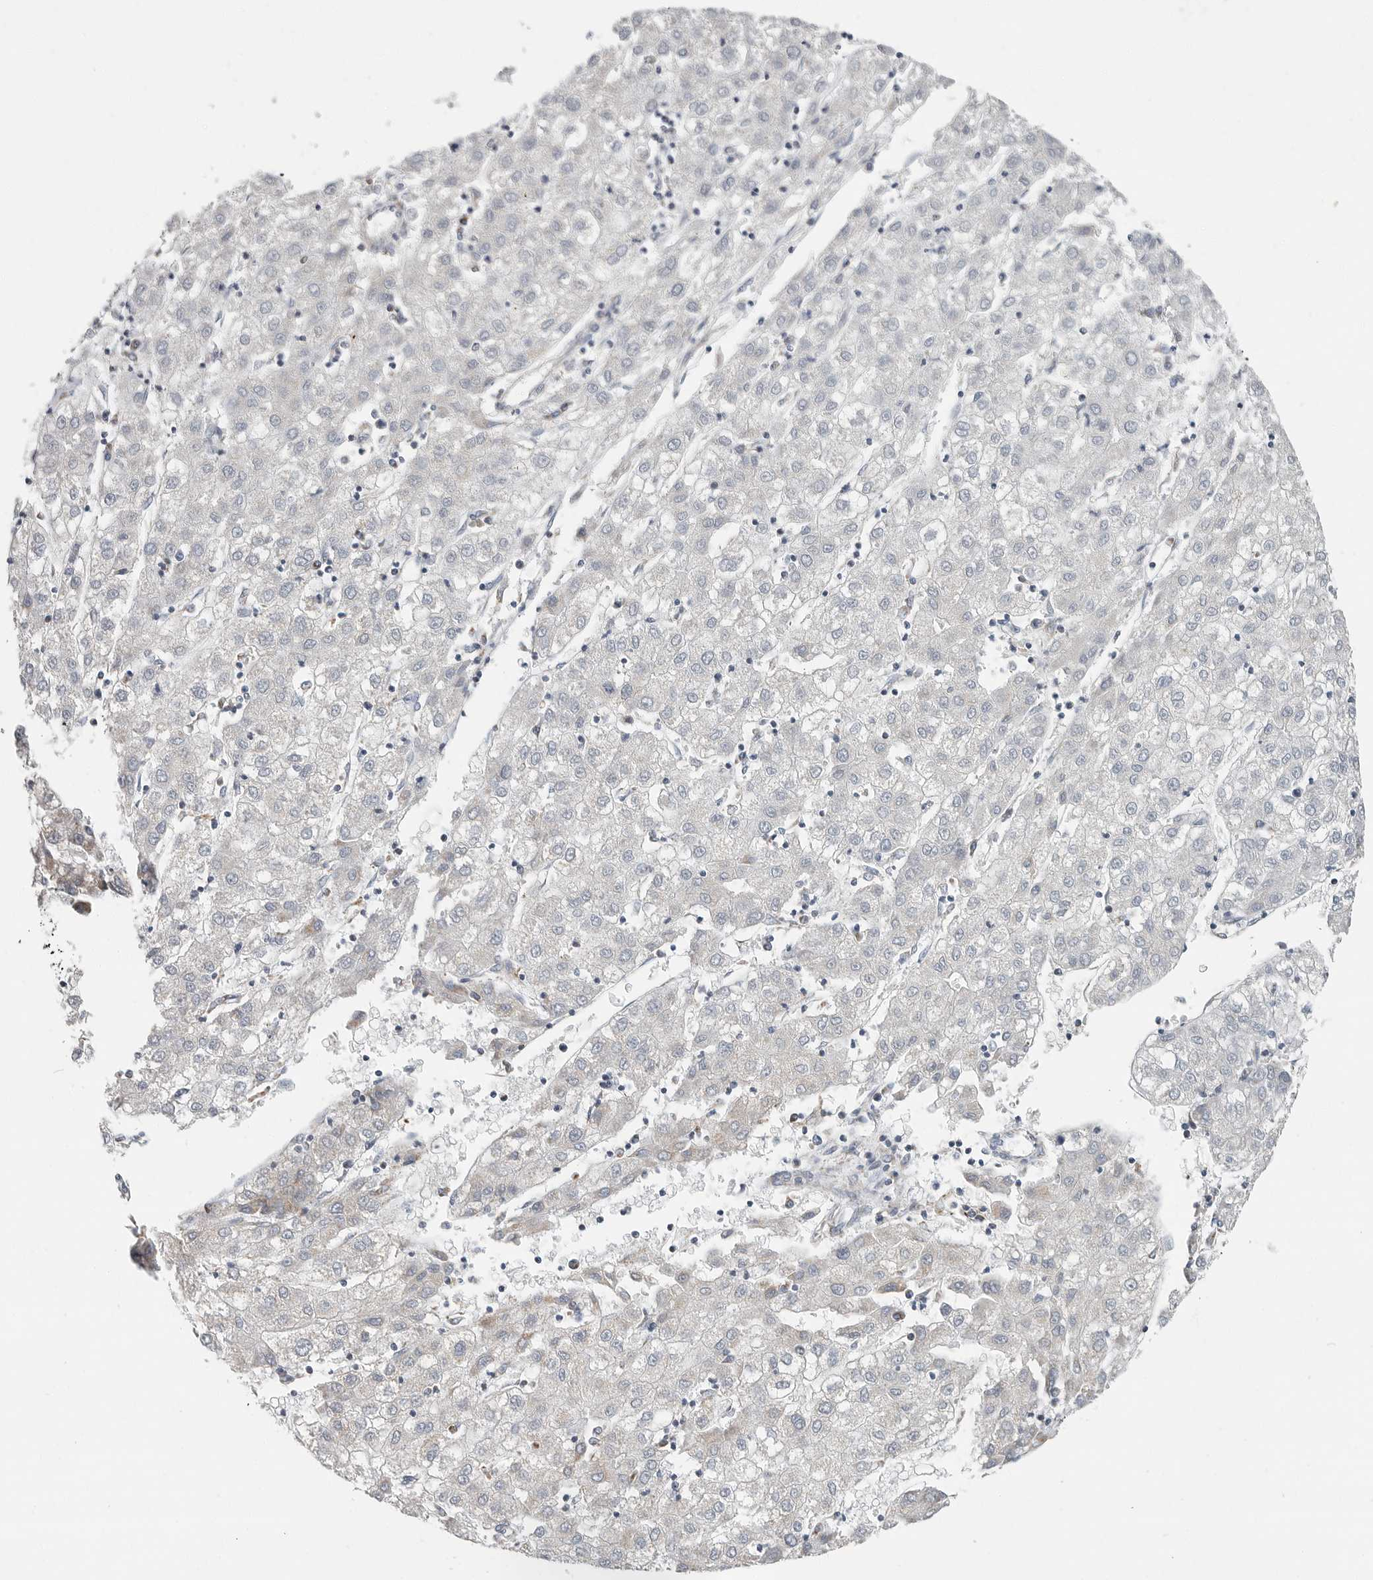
{"staining": {"intensity": "negative", "quantity": "none", "location": "none"}, "tissue": "liver cancer", "cell_type": "Tumor cells", "image_type": "cancer", "snomed": [{"axis": "morphology", "description": "Carcinoma, Hepatocellular, NOS"}, {"axis": "topography", "description": "Liver"}], "caption": "The micrograph exhibits no significant staining in tumor cells of liver cancer (hepatocellular carcinoma). Brightfield microscopy of immunohistochemistry stained with DAB (3,3'-diaminobenzidine) (brown) and hematoxylin (blue), captured at high magnification.", "gene": "PLN", "patient": {"sex": "male", "age": 72}}